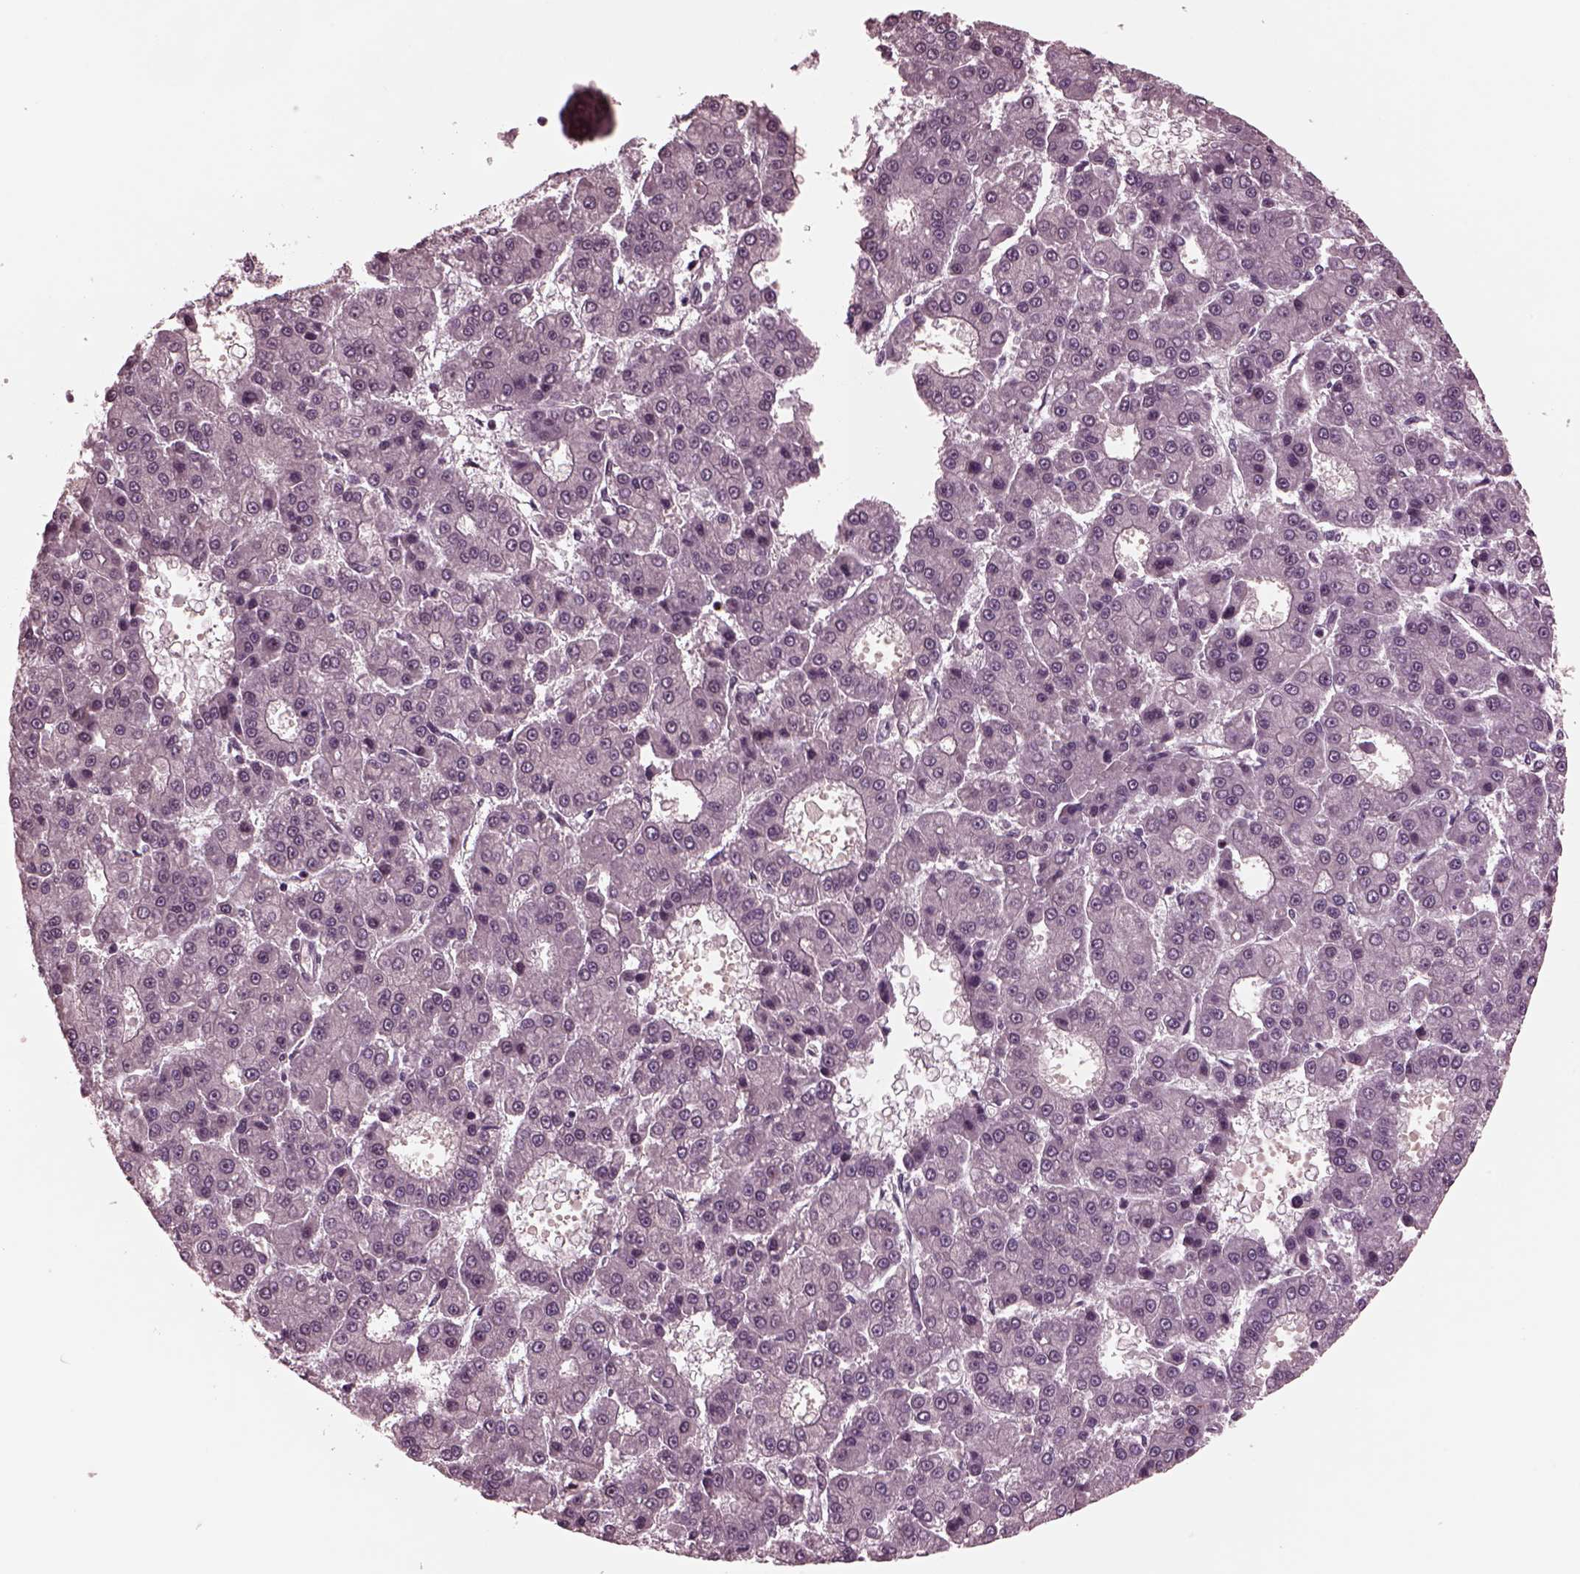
{"staining": {"intensity": "negative", "quantity": "none", "location": "none"}, "tissue": "liver cancer", "cell_type": "Tumor cells", "image_type": "cancer", "snomed": [{"axis": "morphology", "description": "Carcinoma, Hepatocellular, NOS"}, {"axis": "topography", "description": "Liver"}], "caption": "DAB (3,3'-diaminobenzidine) immunohistochemical staining of liver cancer (hepatocellular carcinoma) displays no significant staining in tumor cells.", "gene": "NAP1L5", "patient": {"sex": "male", "age": 70}}